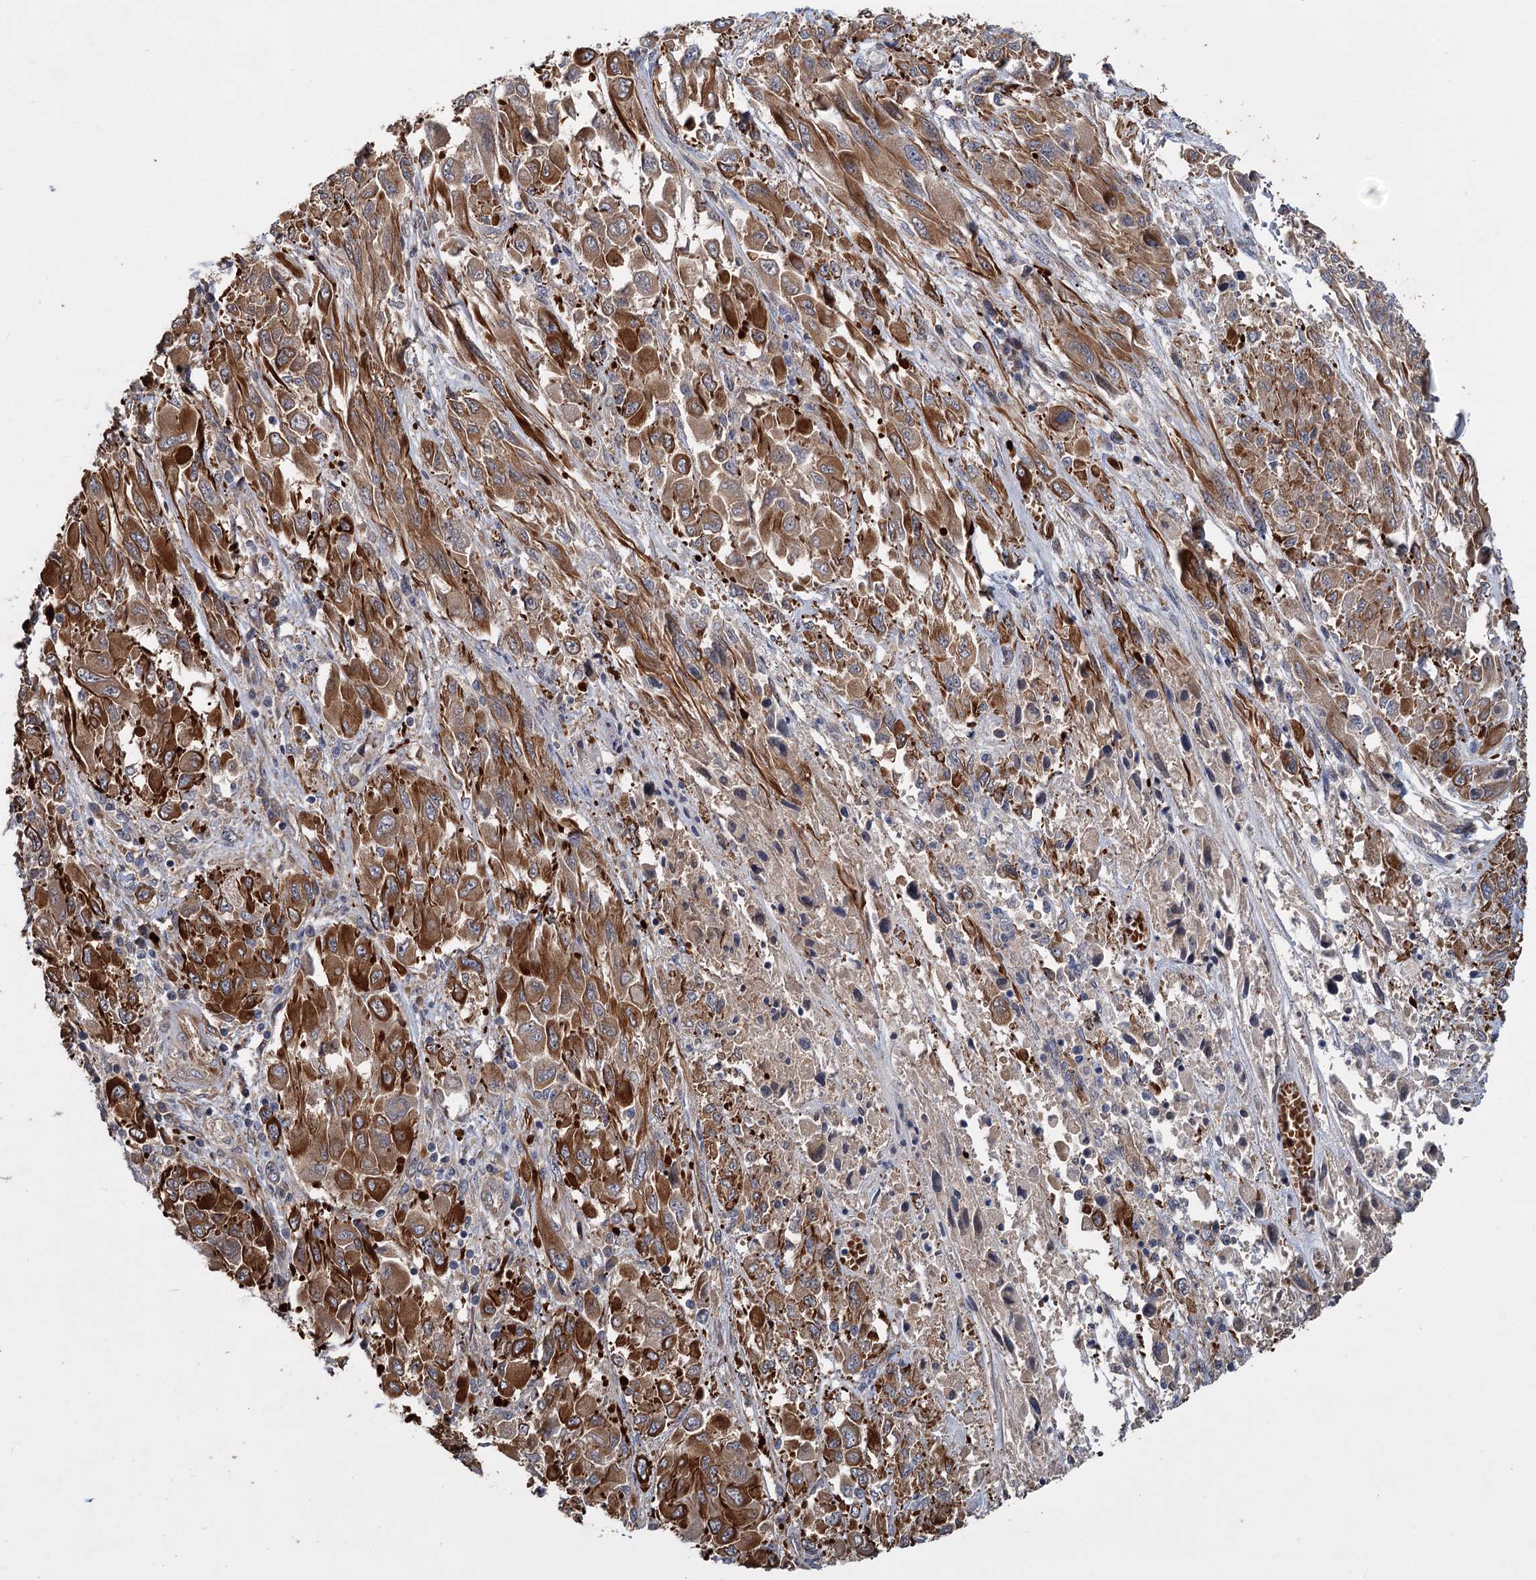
{"staining": {"intensity": "moderate", "quantity": ">75%", "location": "cytoplasmic/membranous"}, "tissue": "melanoma", "cell_type": "Tumor cells", "image_type": "cancer", "snomed": [{"axis": "morphology", "description": "Malignant melanoma, NOS"}, {"axis": "topography", "description": "Skin"}], "caption": "DAB immunohistochemical staining of human malignant melanoma exhibits moderate cytoplasmic/membranous protein expression in approximately >75% of tumor cells. The staining is performed using DAB brown chromogen to label protein expression. The nuclei are counter-stained blue using hematoxylin.", "gene": "PKN2", "patient": {"sex": "female", "age": 91}}